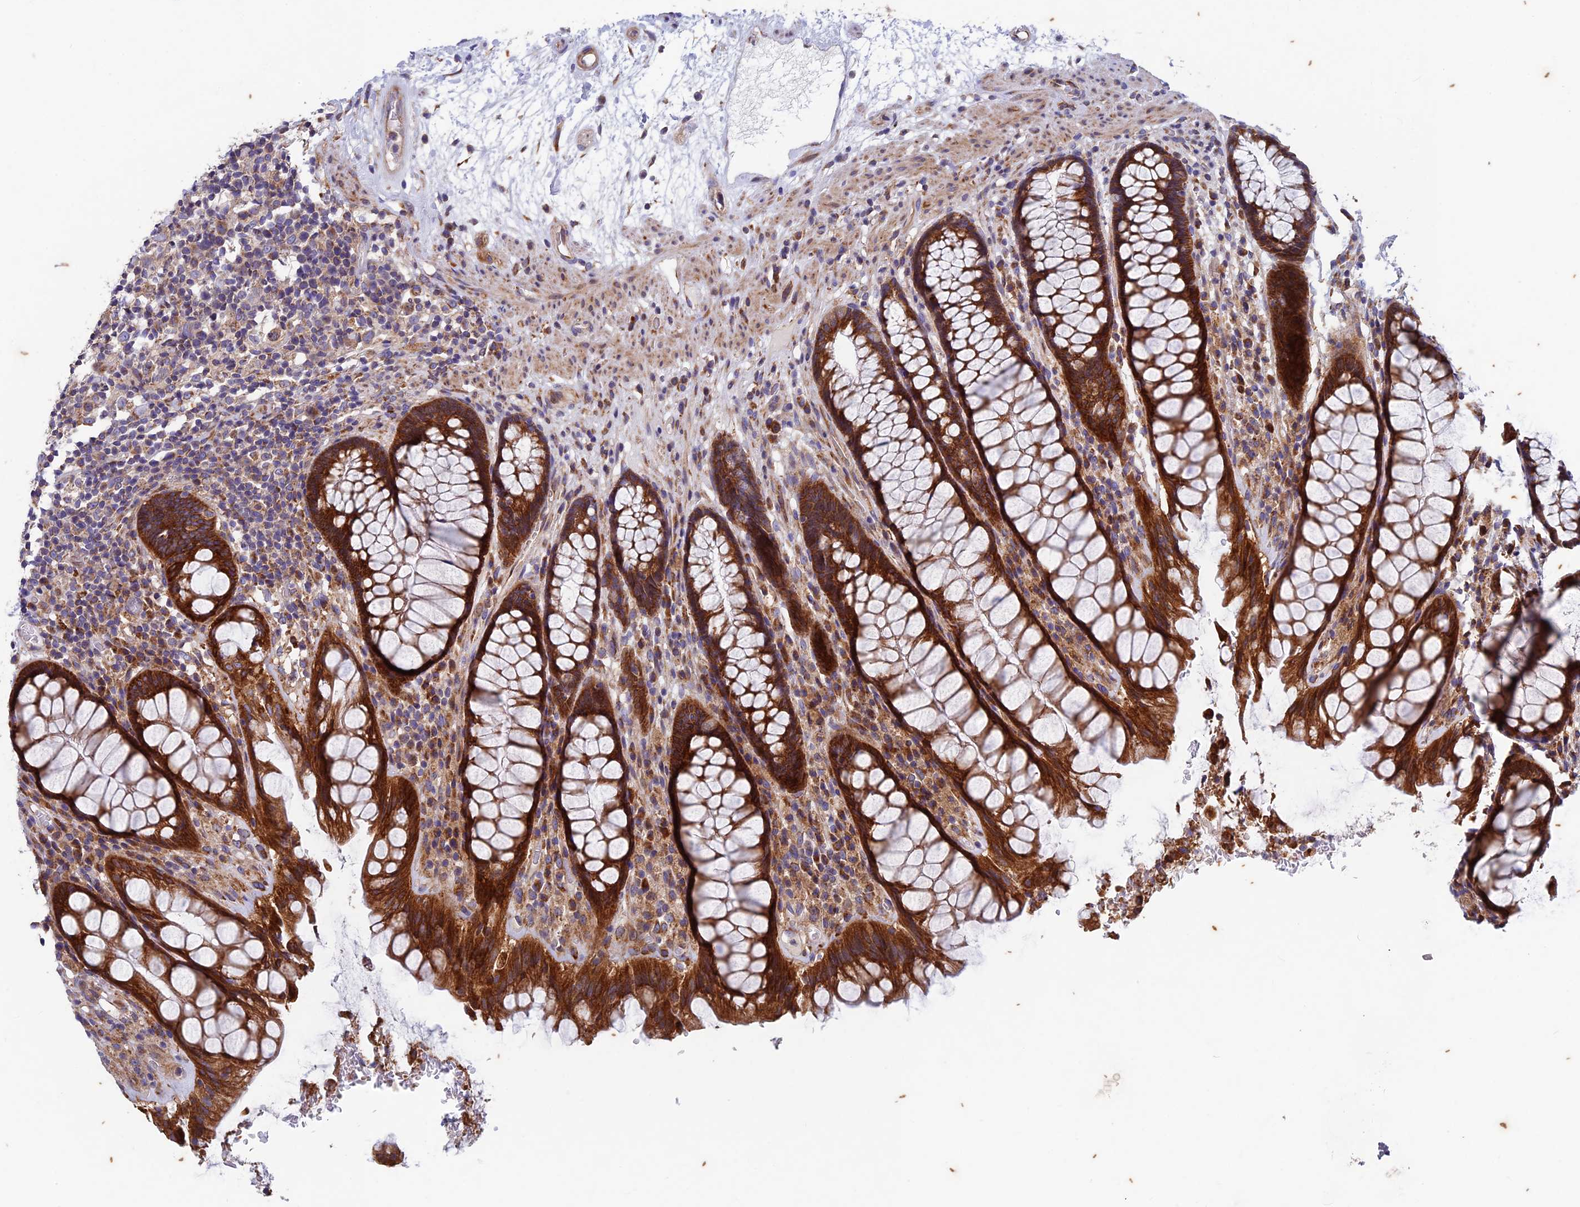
{"staining": {"intensity": "strong", "quantity": ">75%", "location": "cytoplasmic/membranous"}, "tissue": "rectum", "cell_type": "Glandular cells", "image_type": "normal", "snomed": [{"axis": "morphology", "description": "Normal tissue, NOS"}, {"axis": "topography", "description": "Rectum"}], "caption": "Immunohistochemical staining of benign human rectum reveals >75% levels of strong cytoplasmic/membranous protein expression in about >75% of glandular cells.", "gene": "AP4S1", "patient": {"sex": "male", "age": 64}}